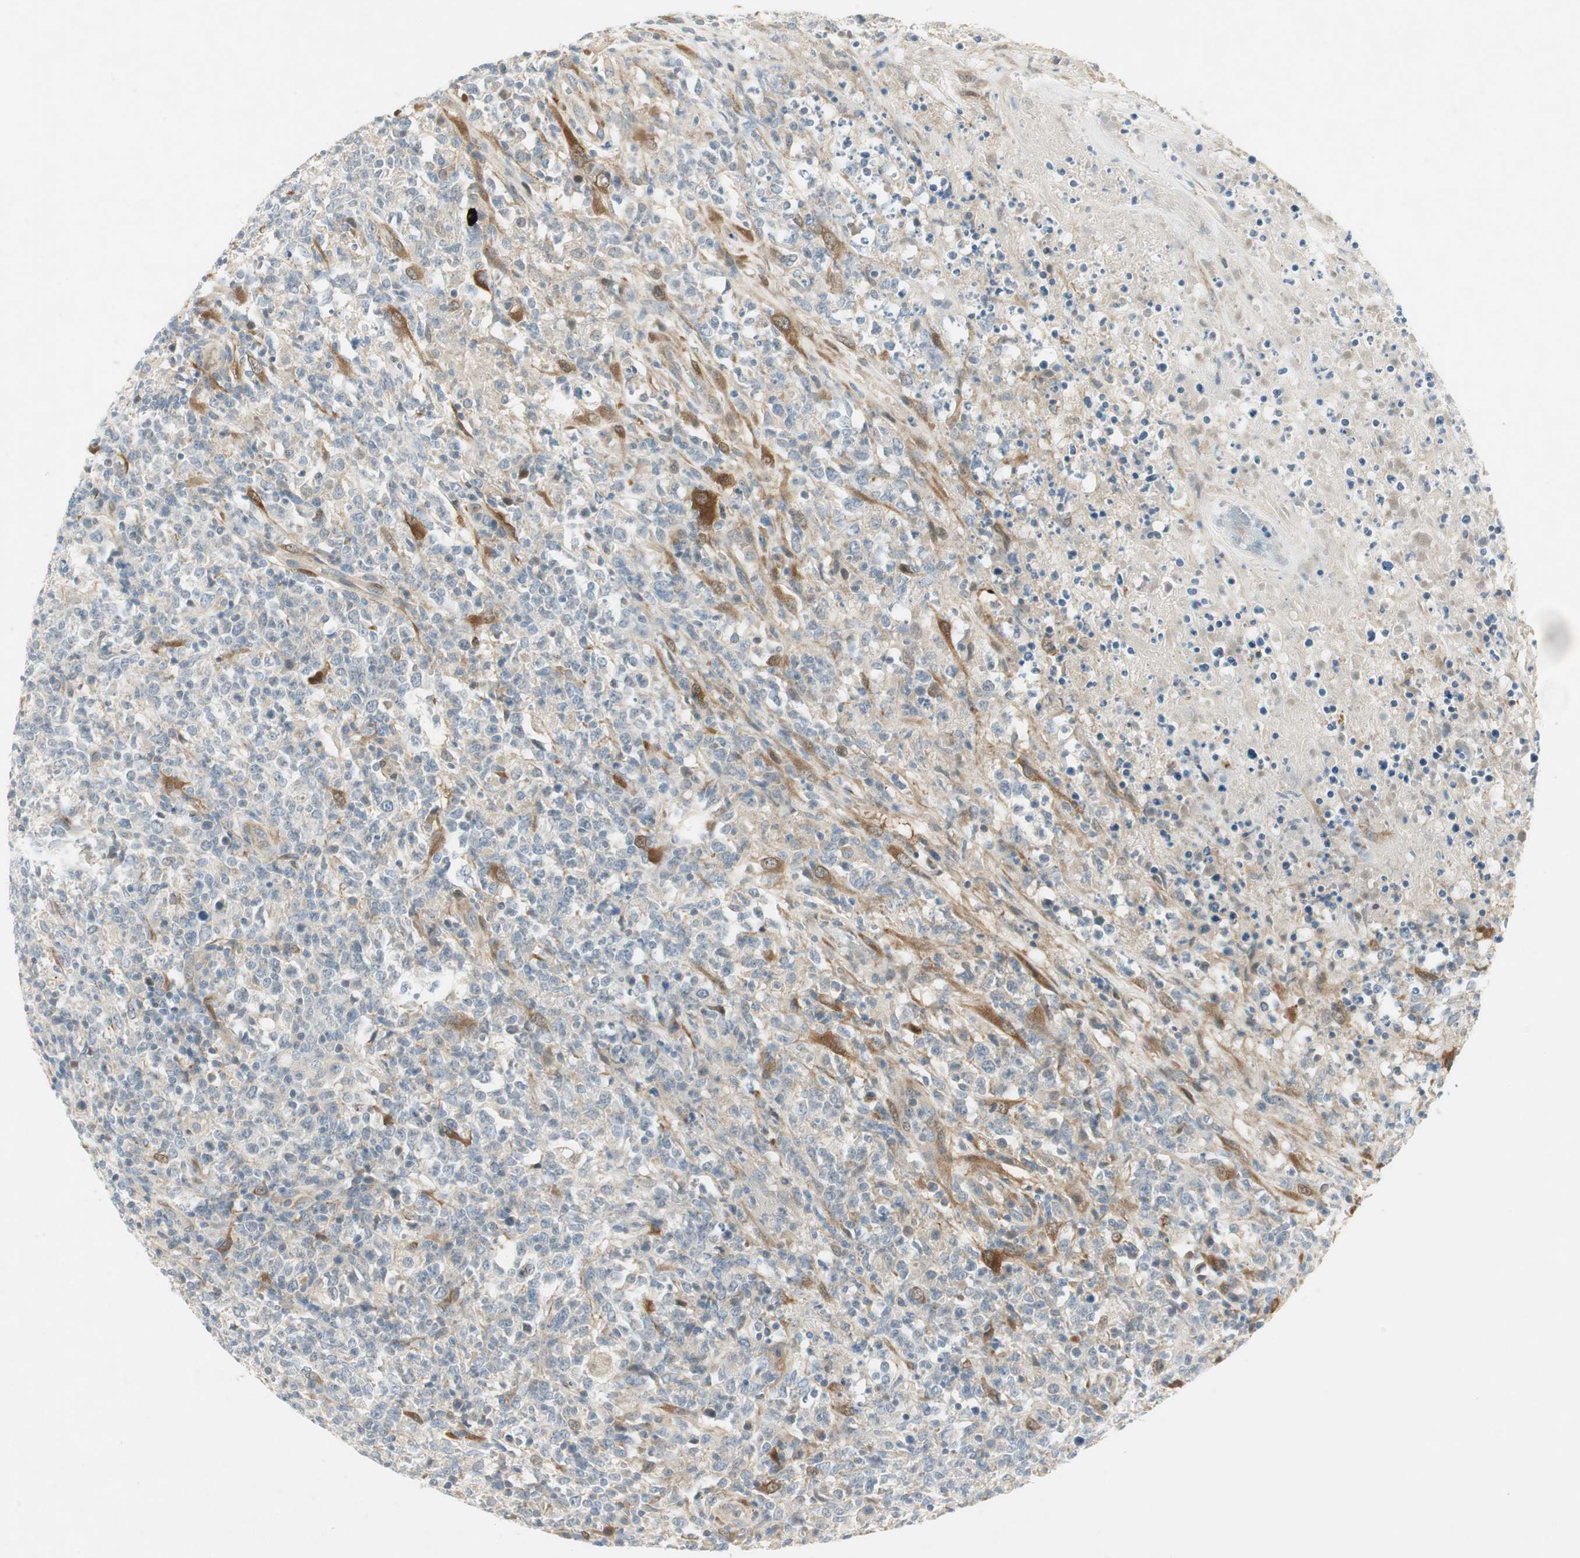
{"staining": {"intensity": "weak", "quantity": "<25%", "location": "cytoplasmic/membranous"}, "tissue": "lymphoma", "cell_type": "Tumor cells", "image_type": "cancer", "snomed": [{"axis": "morphology", "description": "Malignant lymphoma, non-Hodgkin's type, High grade"}, {"axis": "topography", "description": "Lymph node"}], "caption": "The immunohistochemistry (IHC) histopathology image has no significant expression in tumor cells of lymphoma tissue.", "gene": "STON1-GTF2A1L", "patient": {"sex": "female", "age": 84}}